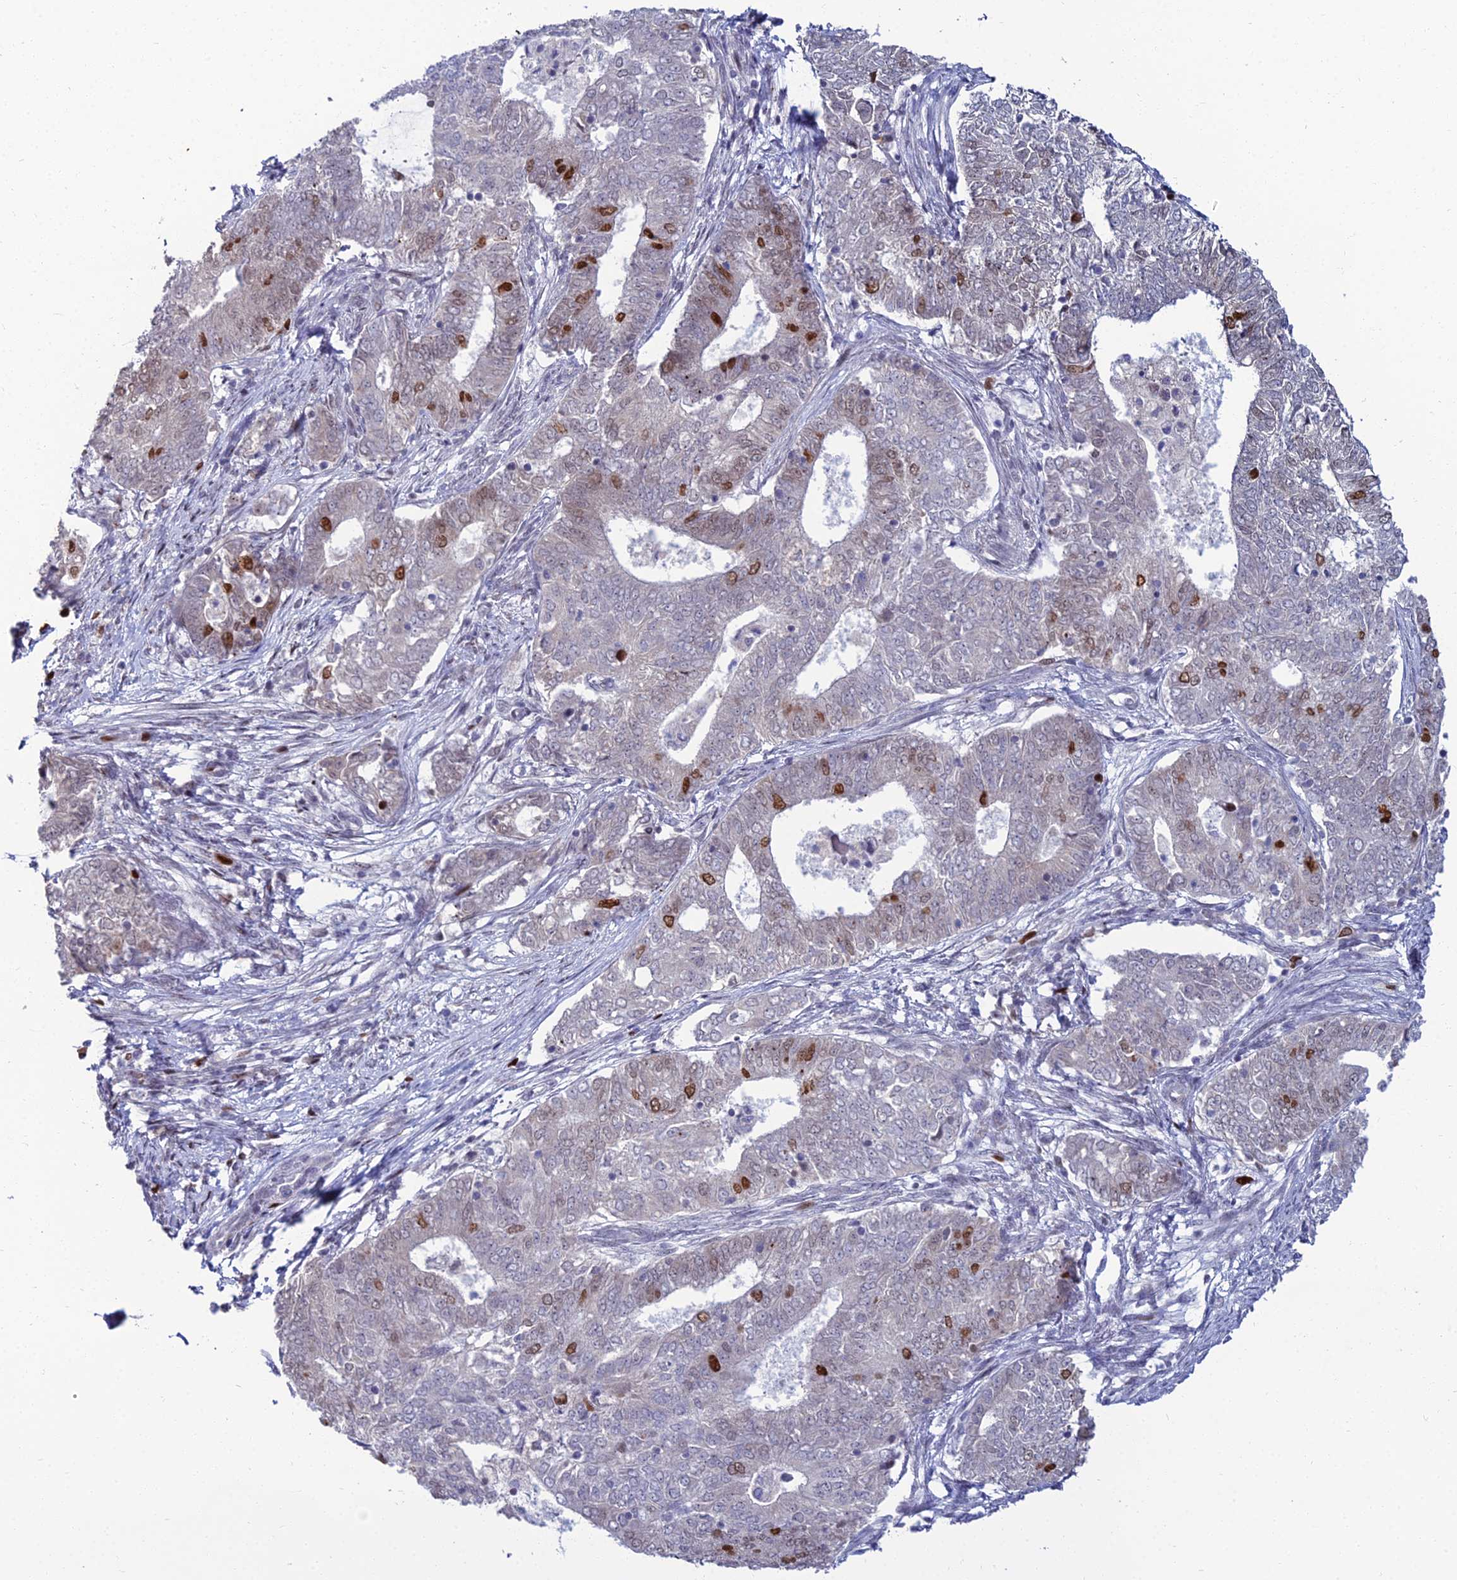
{"staining": {"intensity": "strong", "quantity": "<25%", "location": "nuclear"}, "tissue": "endometrial cancer", "cell_type": "Tumor cells", "image_type": "cancer", "snomed": [{"axis": "morphology", "description": "Adenocarcinoma, NOS"}, {"axis": "topography", "description": "Endometrium"}], "caption": "Adenocarcinoma (endometrial) stained with a brown dye reveals strong nuclear positive positivity in approximately <25% of tumor cells.", "gene": "TAF9B", "patient": {"sex": "female", "age": 62}}